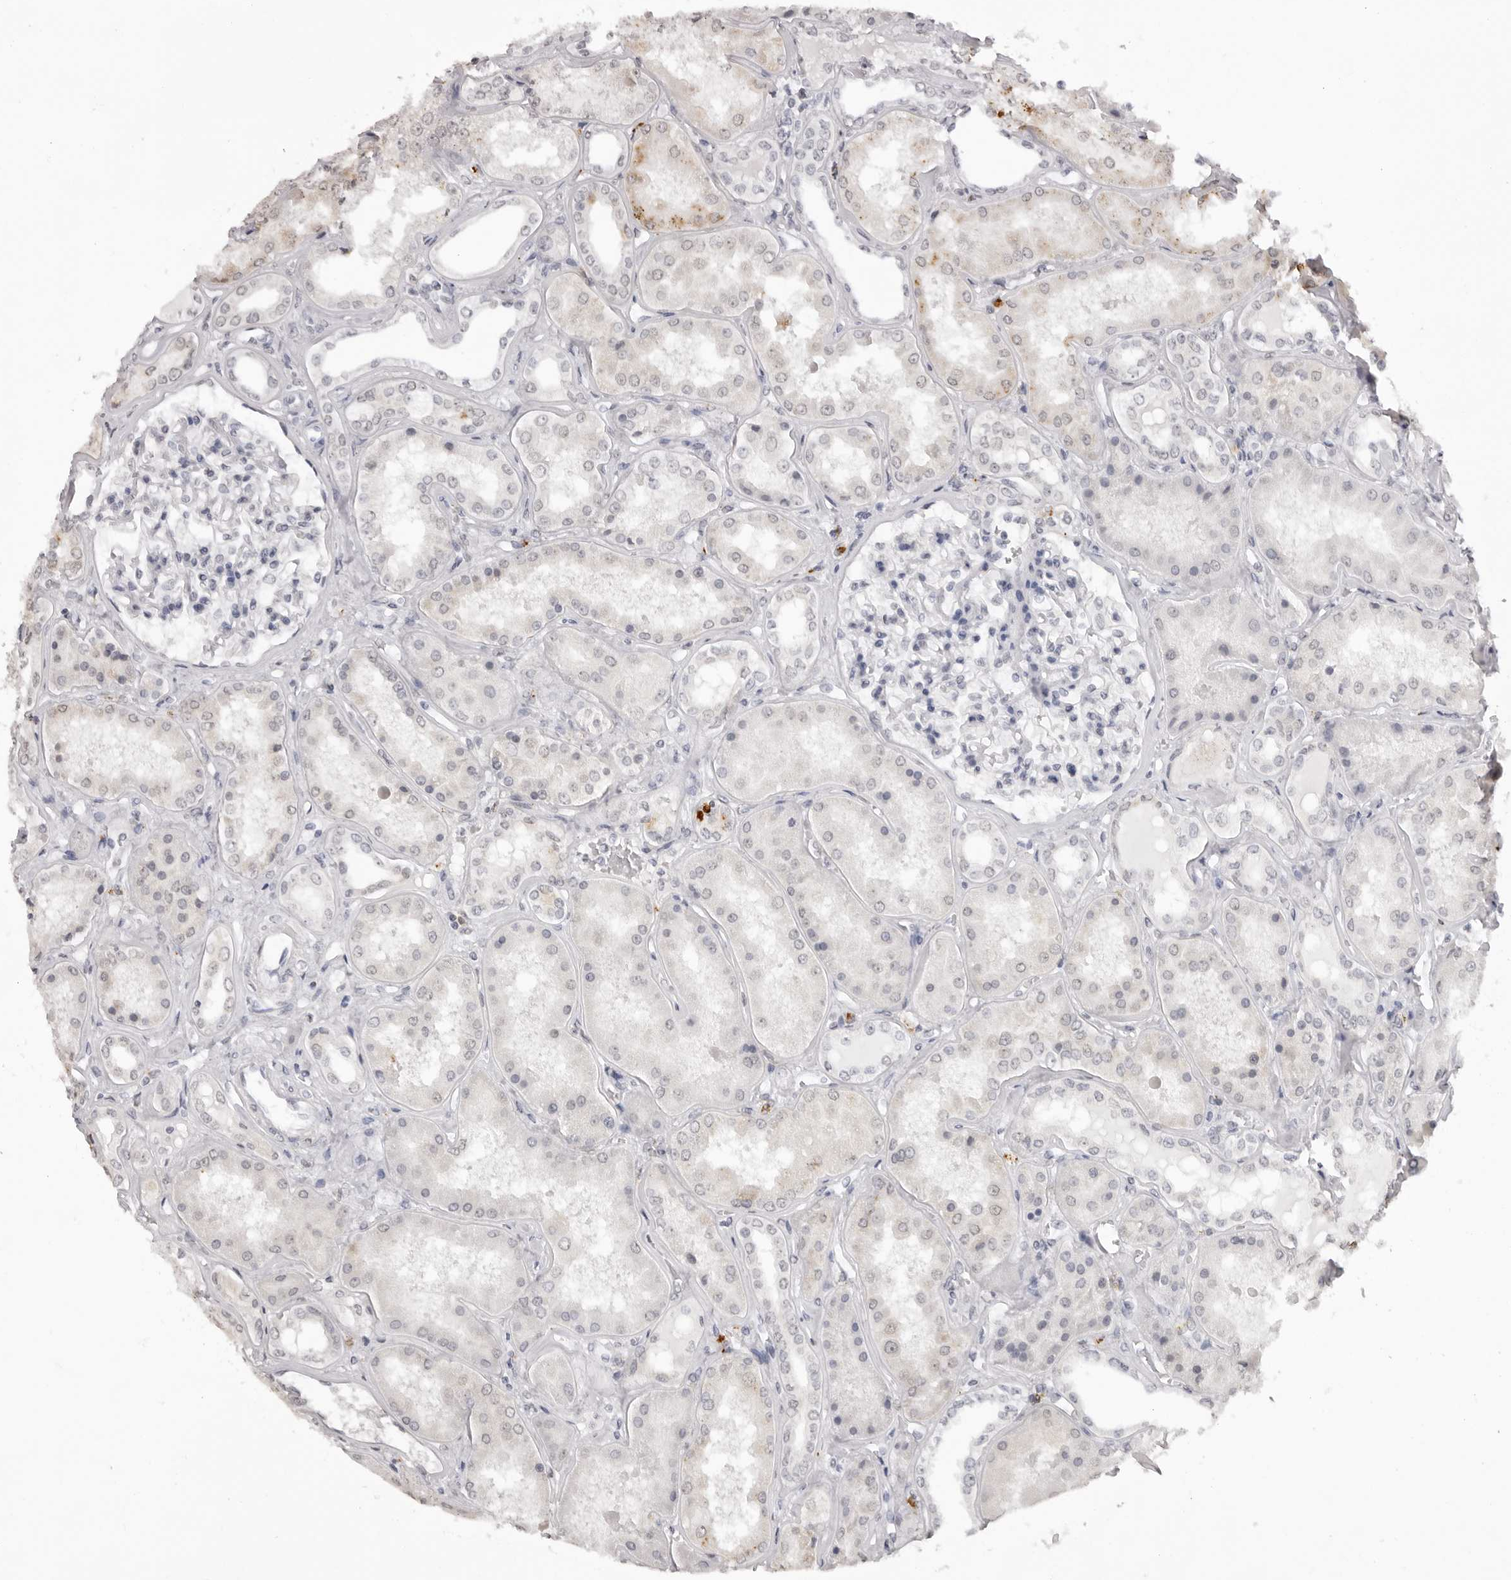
{"staining": {"intensity": "negative", "quantity": "none", "location": "none"}, "tissue": "kidney", "cell_type": "Cells in glomeruli", "image_type": "normal", "snomed": [{"axis": "morphology", "description": "Normal tissue, NOS"}, {"axis": "topography", "description": "Kidney"}], "caption": "Immunohistochemistry (IHC) photomicrograph of unremarkable kidney: human kidney stained with DAB demonstrates no significant protein expression in cells in glomeruli.", "gene": "NTM", "patient": {"sex": "female", "age": 56}}